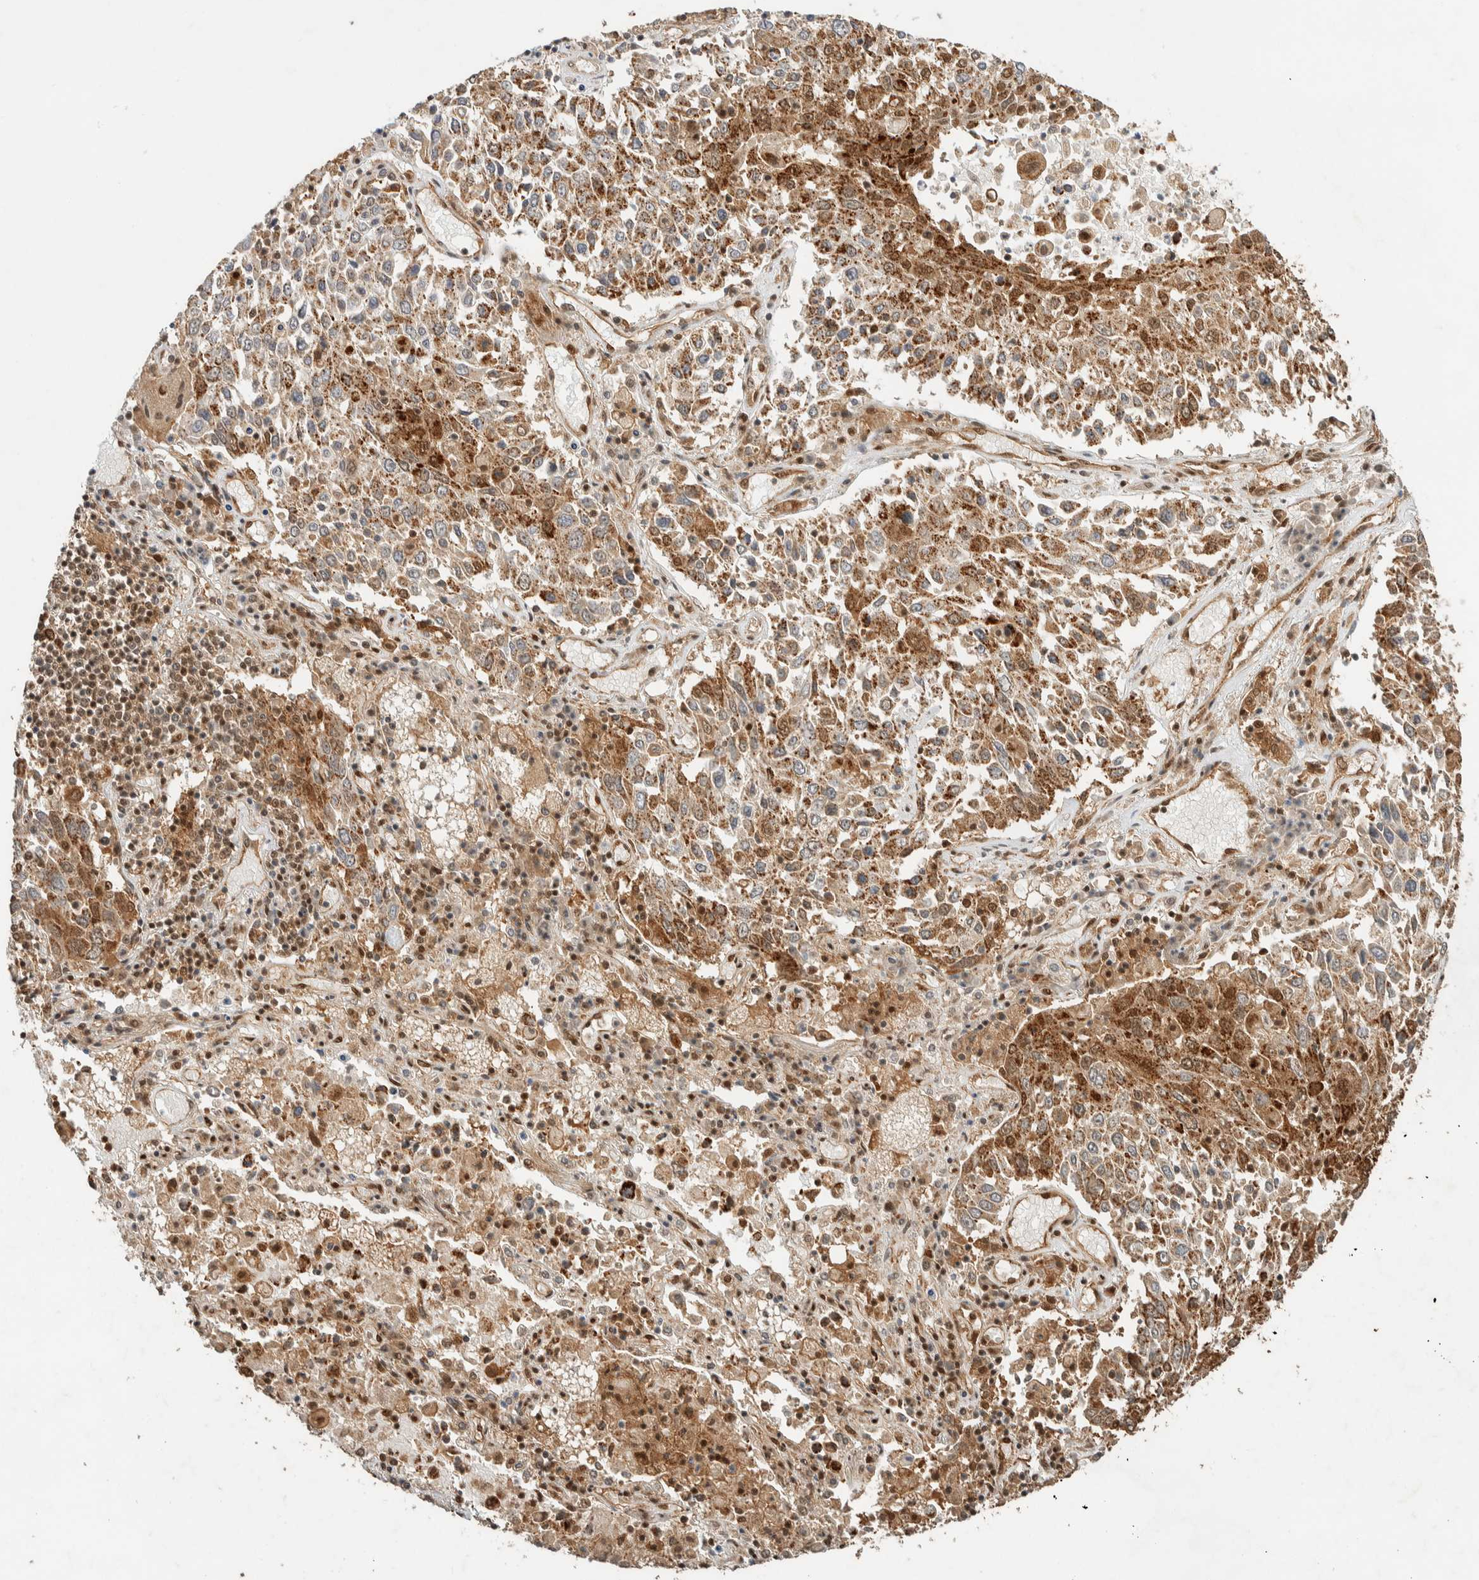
{"staining": {"intensity": "moderate", "quantity": "25%-75%", "location": "cytoplasmic/membranous"}, "tissue": "lung cancer", "cell_type": "Tumor cells", "image_type": "cancer", "snomed": [{"axis": "morphology", "description": "Squamous cell carcinoma, NOS"}, {"axis": "topography", "description": "Lung"}], "caption": "The photomicrograph exhibits staining of lung cancer, revealing moderate cytoplasmic/membranous protein positivity (brown color) within tumor cells.", "gene": "ZBTB2", "patient": {"sex": "male", "age": 65}}